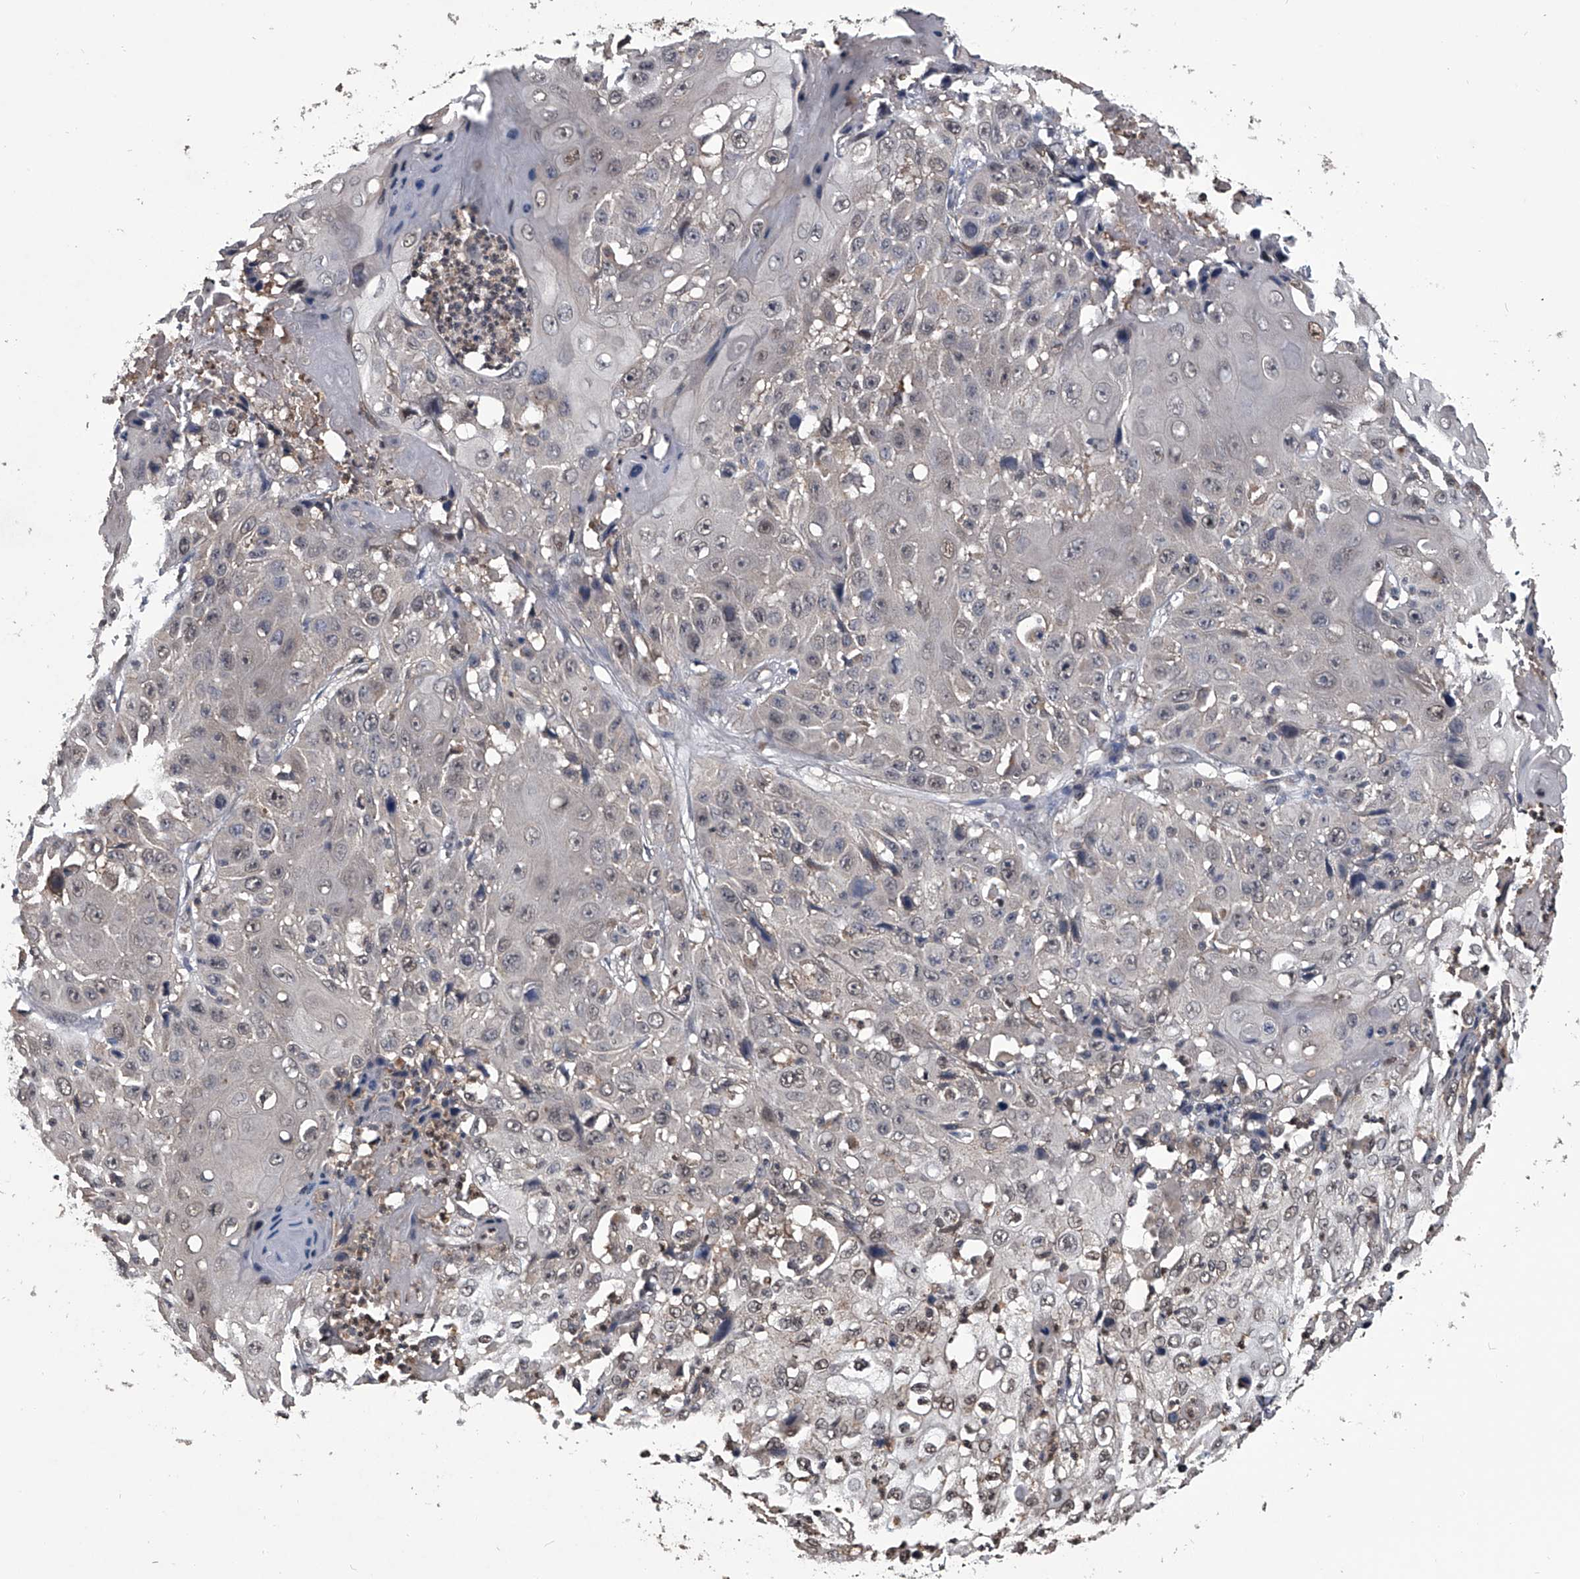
{"staining": {"intensity": "weak", "quantity": "<25%", "location": "nuclear"}, "tissue": "cervical cancer", "cell_type": "Tumor cells", "image_type": "cancer", "snomed": [{"axis": "morphology", "description": "Squamous cell carcinoma, NOS"}, {"axis": "topography", "description": "Cervix"}], "caption": "Immunohistochemistry (IHC) micrograph of neoplastic tissue: cervical cancer stained with DAB (3,3'-diaminobenzidine) displays no significant protein staining in tumor cells.", "gene": "TSNAX", "patient": {"sex": "female", "age": 39}}